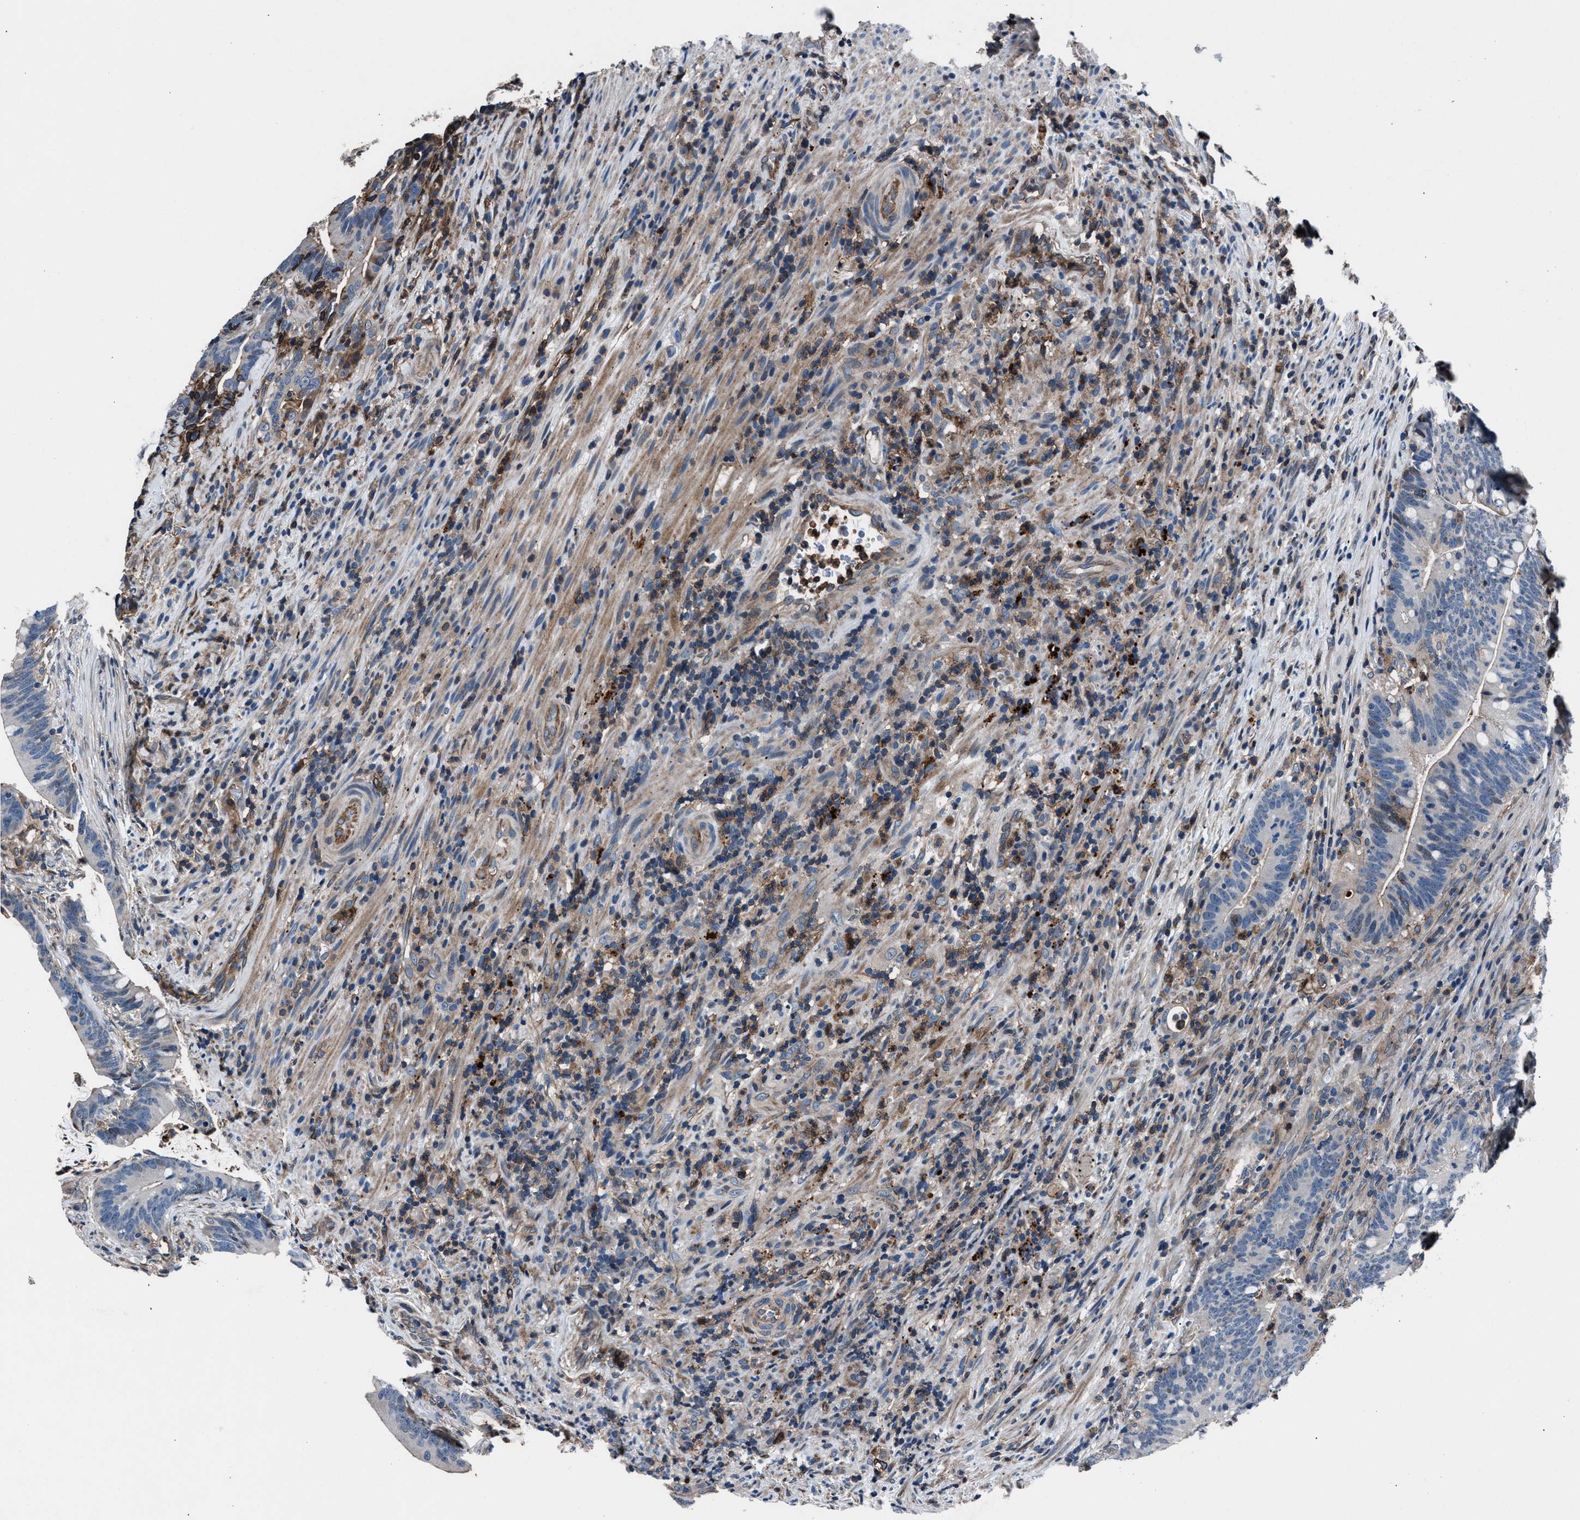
{"staining": {"intensity": "negative", "quantity": "none", "location": "none"}, "tissue": "colorectal cancer", "cell_type": "Tumor cells", "image_type": "cancer", "snomed": [{"axis": "morphology", "description": "Adenocarcinoma, NOS"}, {"axis": "topography", "description": "Colon"}], "caption": "This is an immunohistochemistry (IHC) image of human colorectal cancer. There is no expression in tumor cells.", "gene": "MFSD11", "patient": {"sex": "female", "age": 66}}